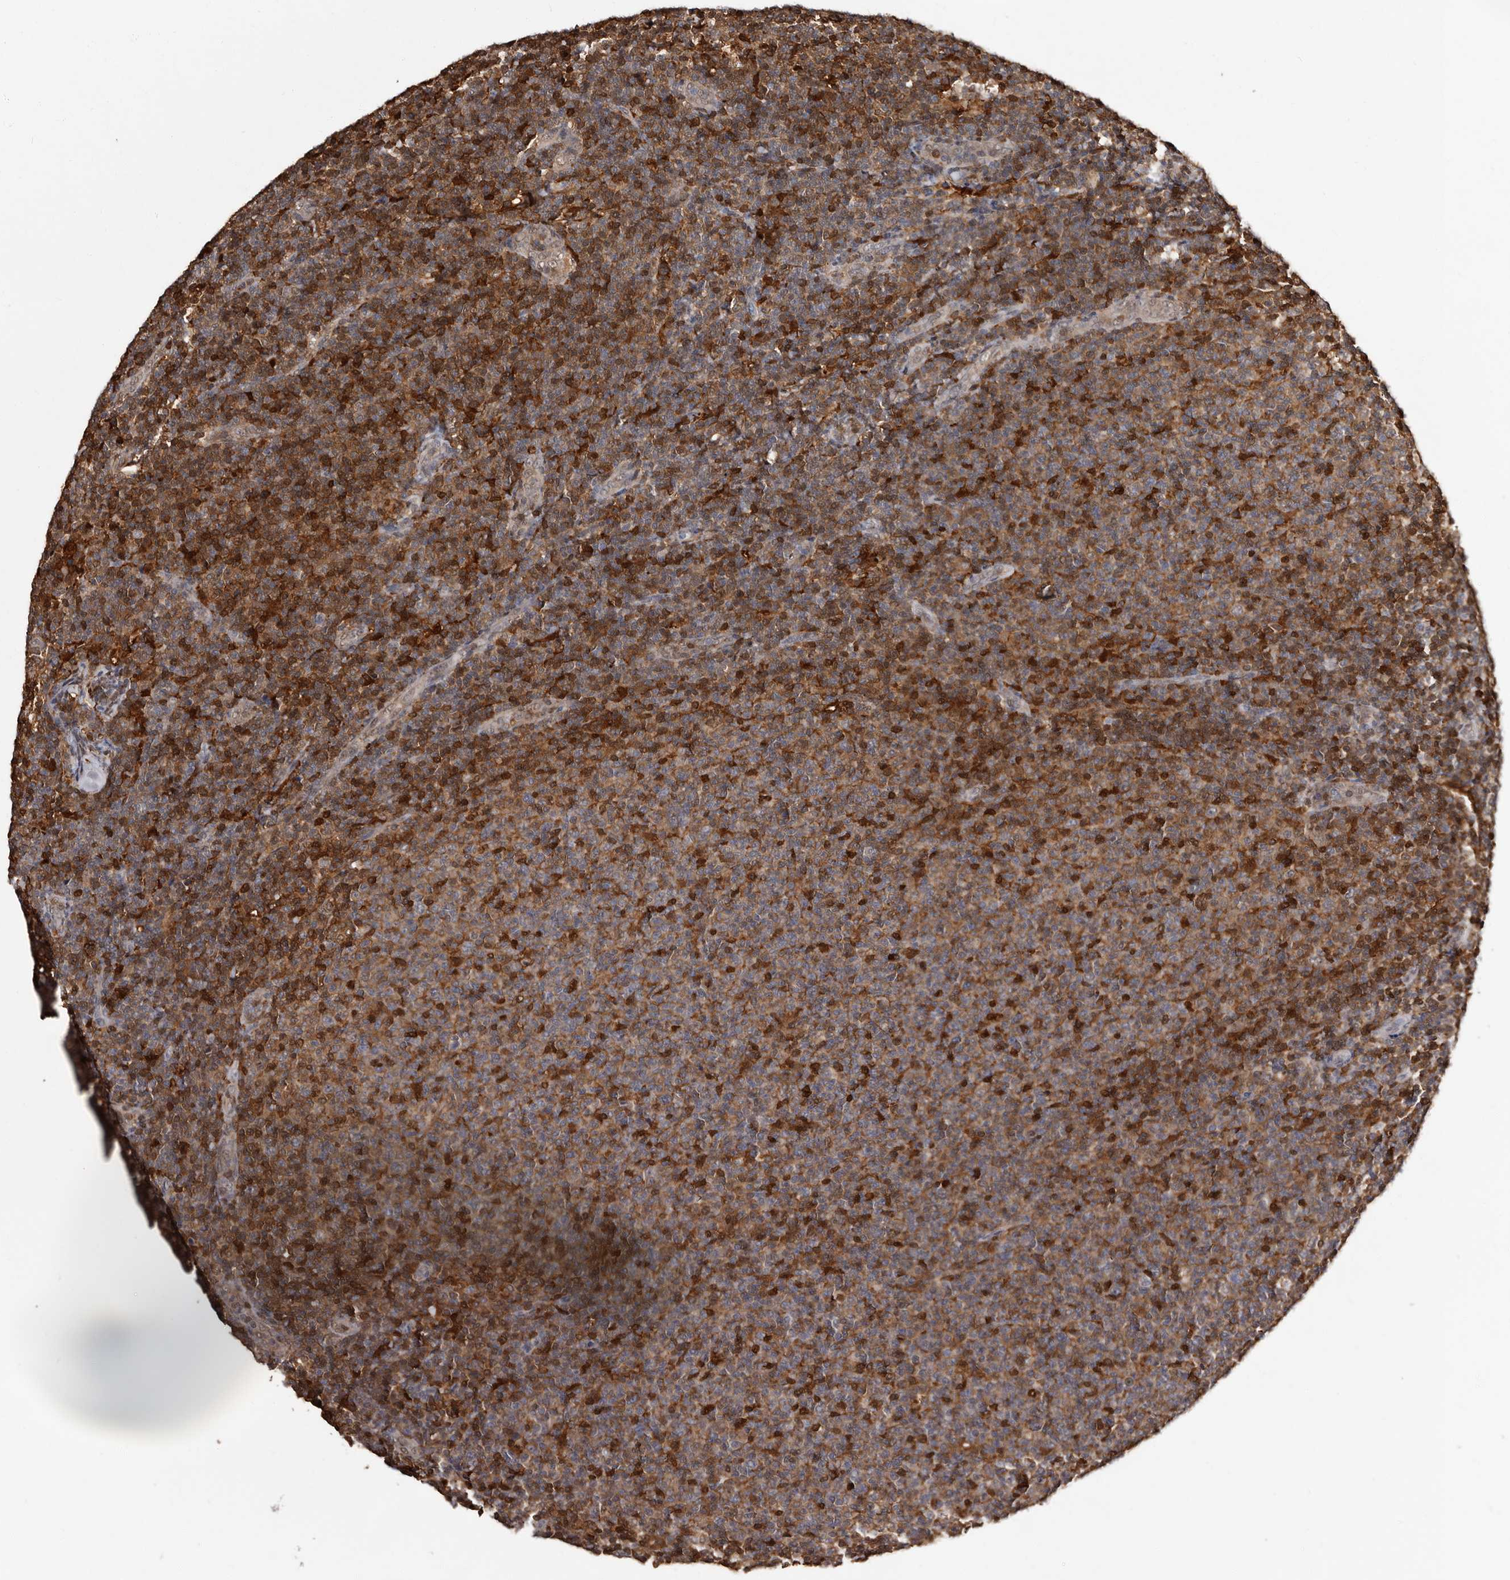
{"staining": {"intensity": "moderate", "quantity": "25%-75%", "location": "cytoplasmic/membranous"}, "tissue": "lymphoma", "cell_type": "Tumor cells", "image_type": "cancer", "snomed": [{"axis": "morphology", "description": "Malignant lymphoma, non-Hodgkin's type, Low grade"}, {"axis": "topography", "description": "Lymph node"}], "caption": "Human lymphoma stained with a brown dye shows moderate cytoplasmic/membranous positive expression in approximately 25%-75% of tumor cells.", "gene": "DNPH1", "patient": {"sex": "male", "age": 66}}